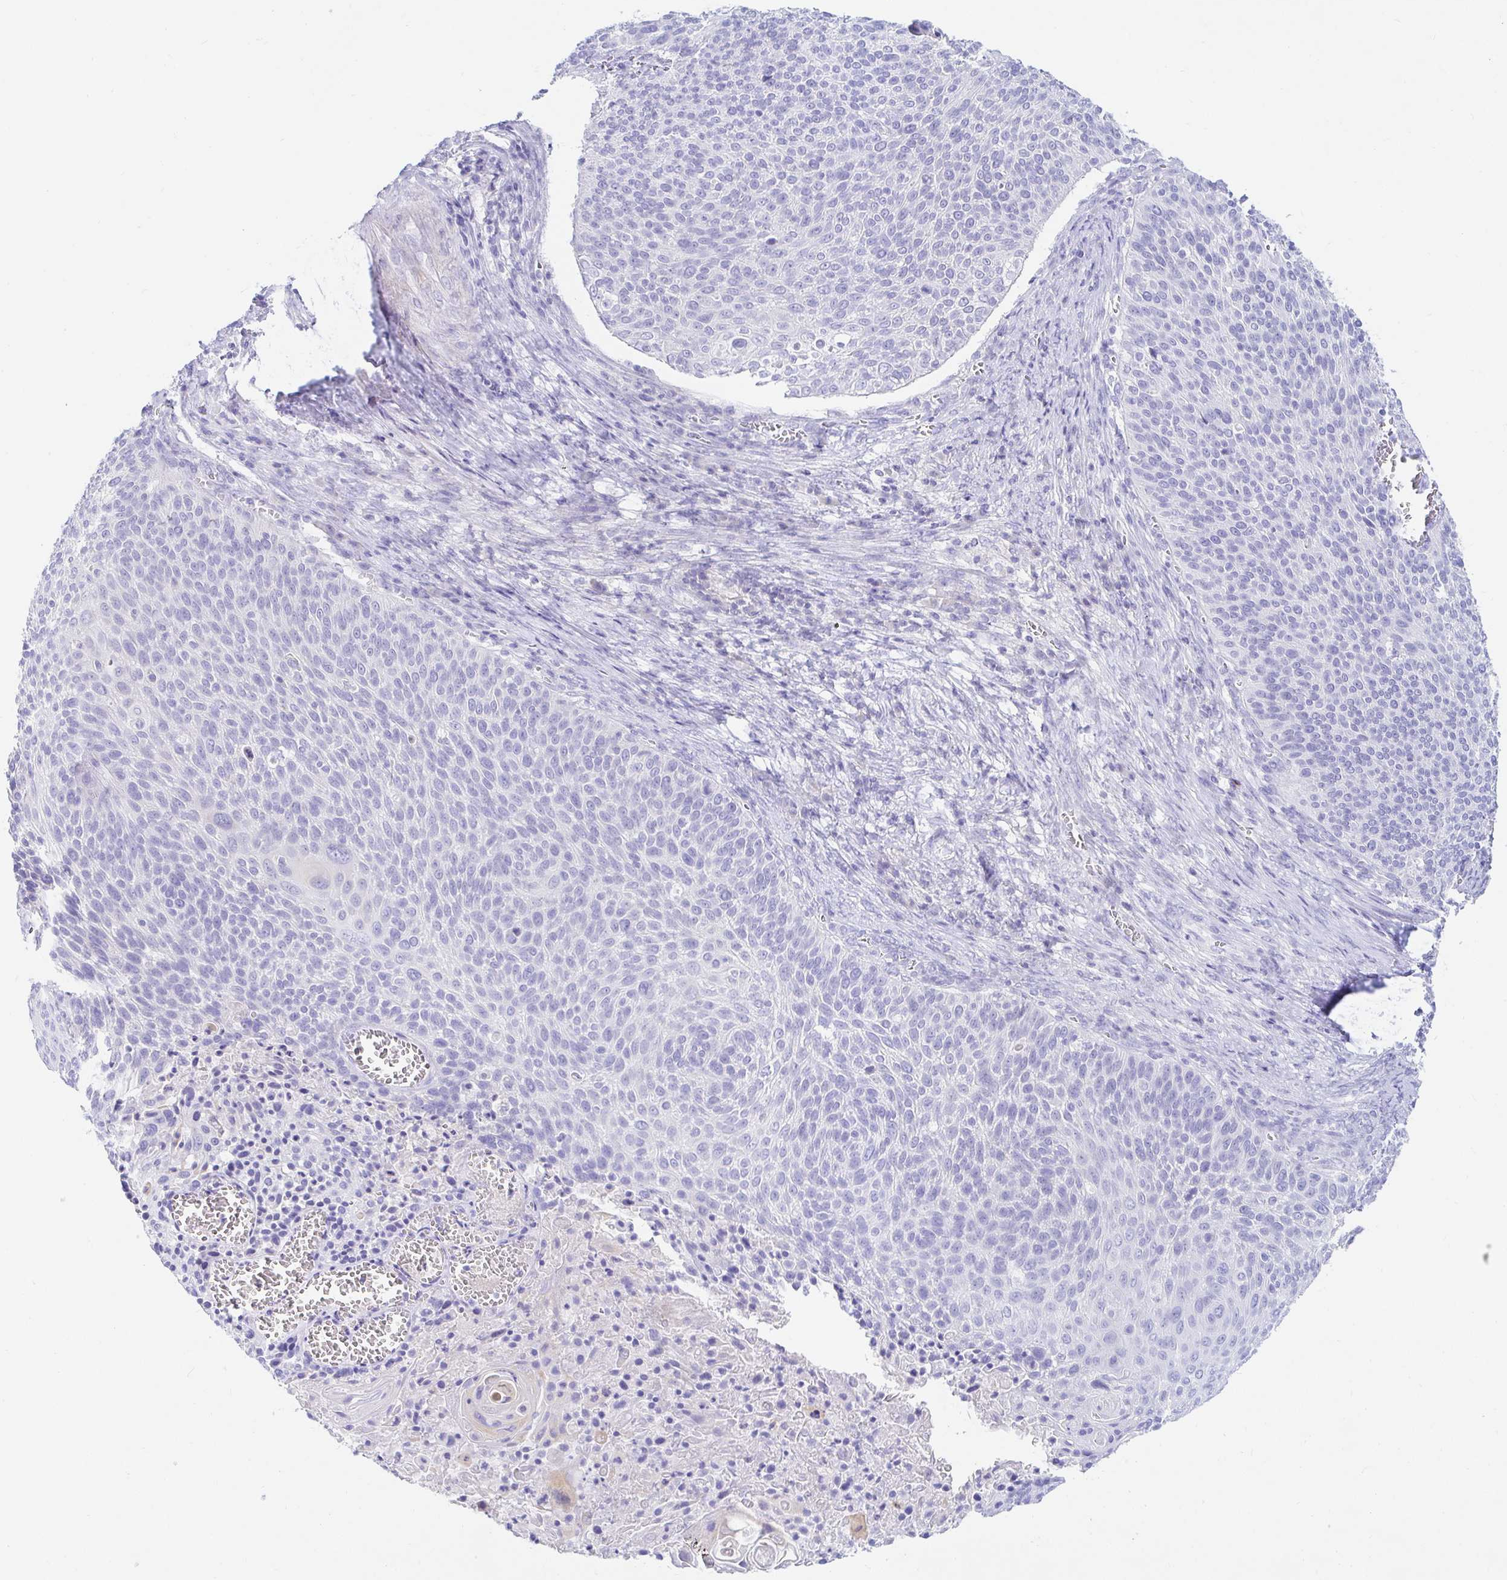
{"staining": {"intensity": "negative", "quantity": "none", "location": "none"}, "tissue": "cervical cancer", "cell_type": "Tumor cells", "image_type": "cancer", "snomed": [{"axis": "morphology", "description": "Squamous cell carcinoma, NOS"}, {"axis": "topography", "description": "Cervix"}], "caption": "Tumor cells are negative for protein expression in human cervical cancer (squamous cell carcinoma).", "gene": "NR2E1", "patient": {"sex": "female", "age": 31}}